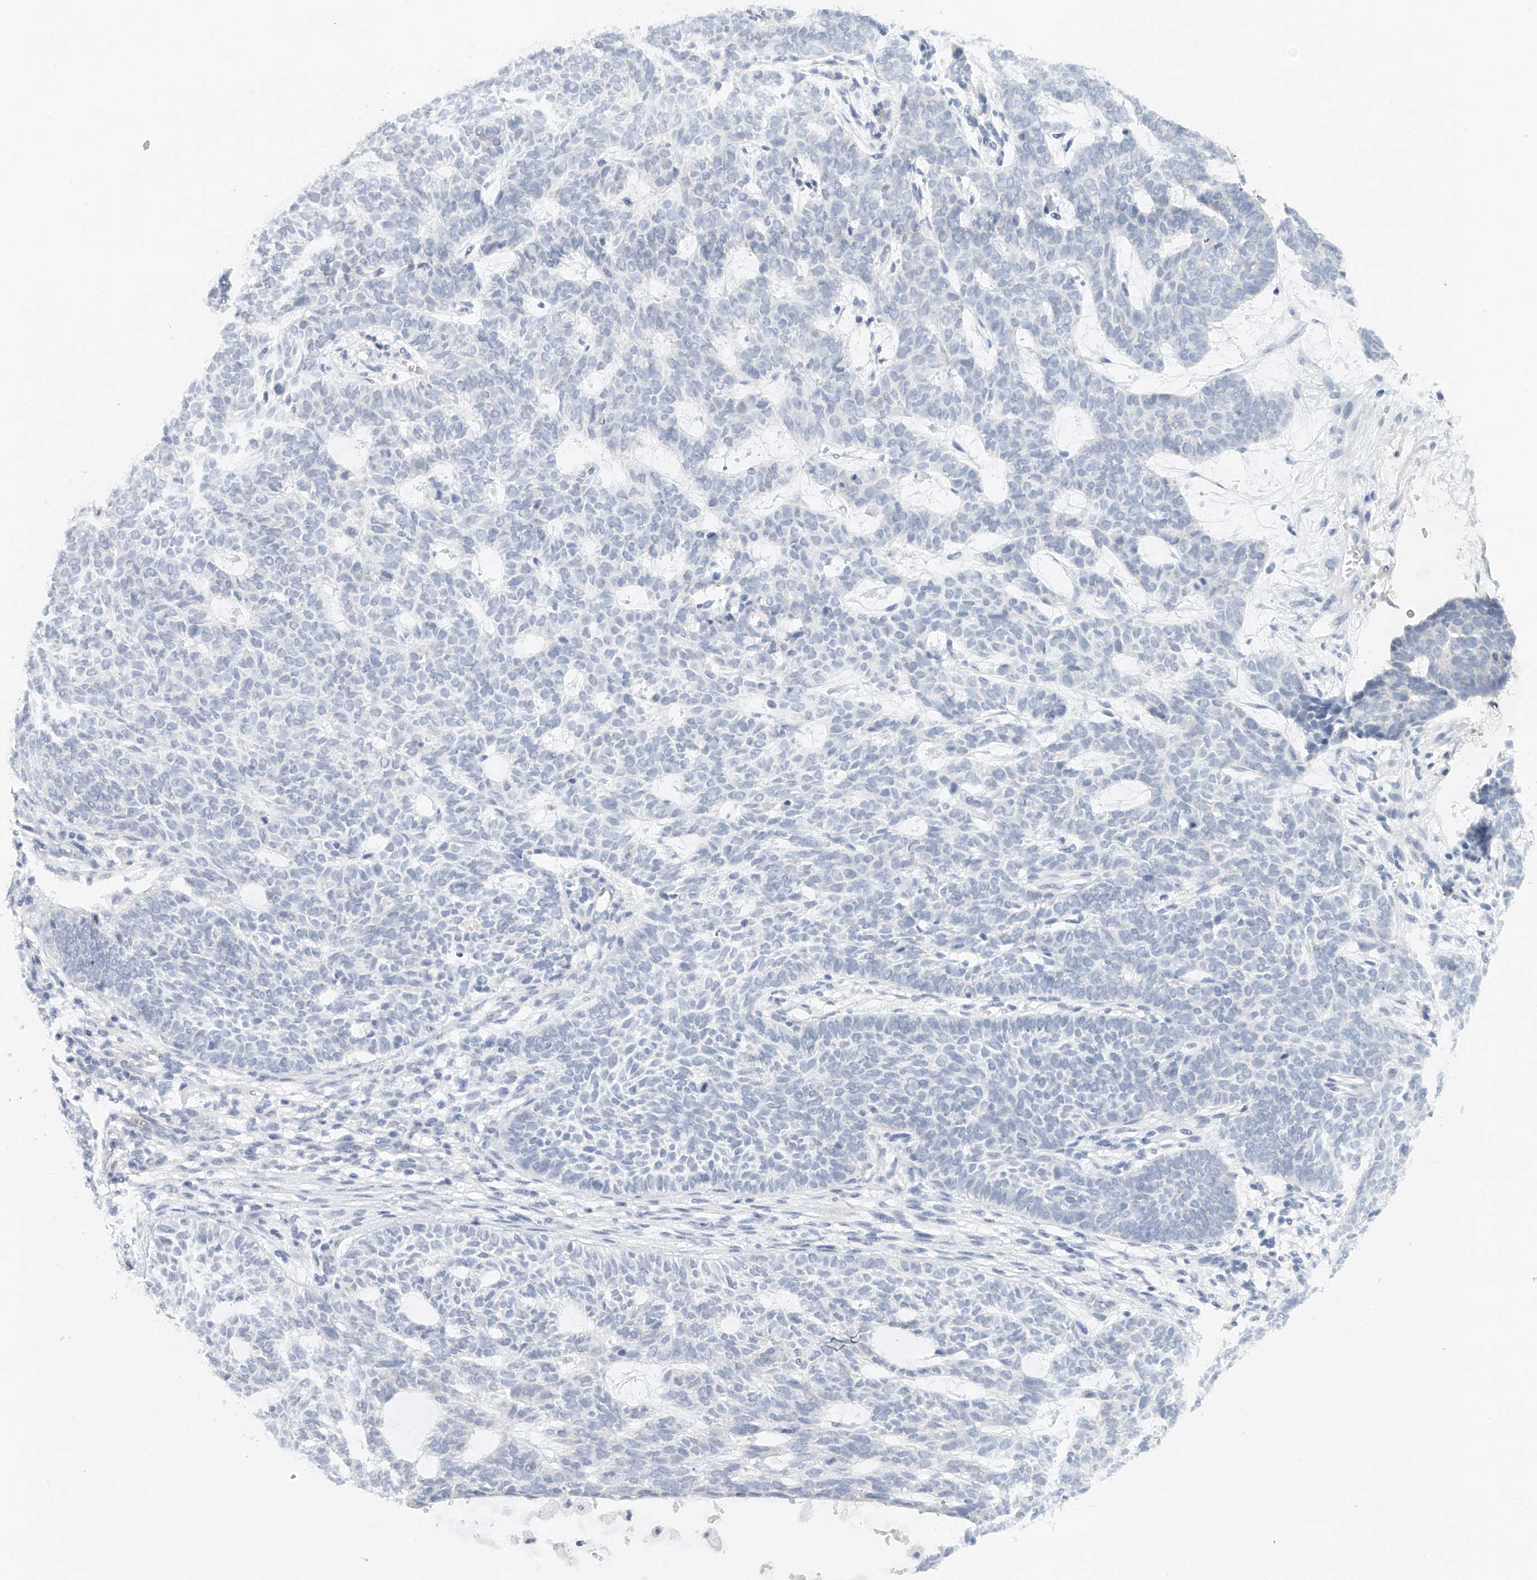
{"staining": {"intensity": "negative", "quantity": "none", "location": "none"}, "tissue": "skin cancer", "cell_type": "Tumor cells", "image_type": "cancer", "snomed": [{"axis": "morphology", "description": "Basal cell carcinoma"}, {"axis": "topography", "description": "Skin"}], "caption": "DAB (3,3'-diaminobenzidine) immunohistochemical staining of basal cell carcinoma (skin) reveals no significant staining in tumor cells.", "gene": "FAT2", "patient": {"sex": "male", "age": 87}}